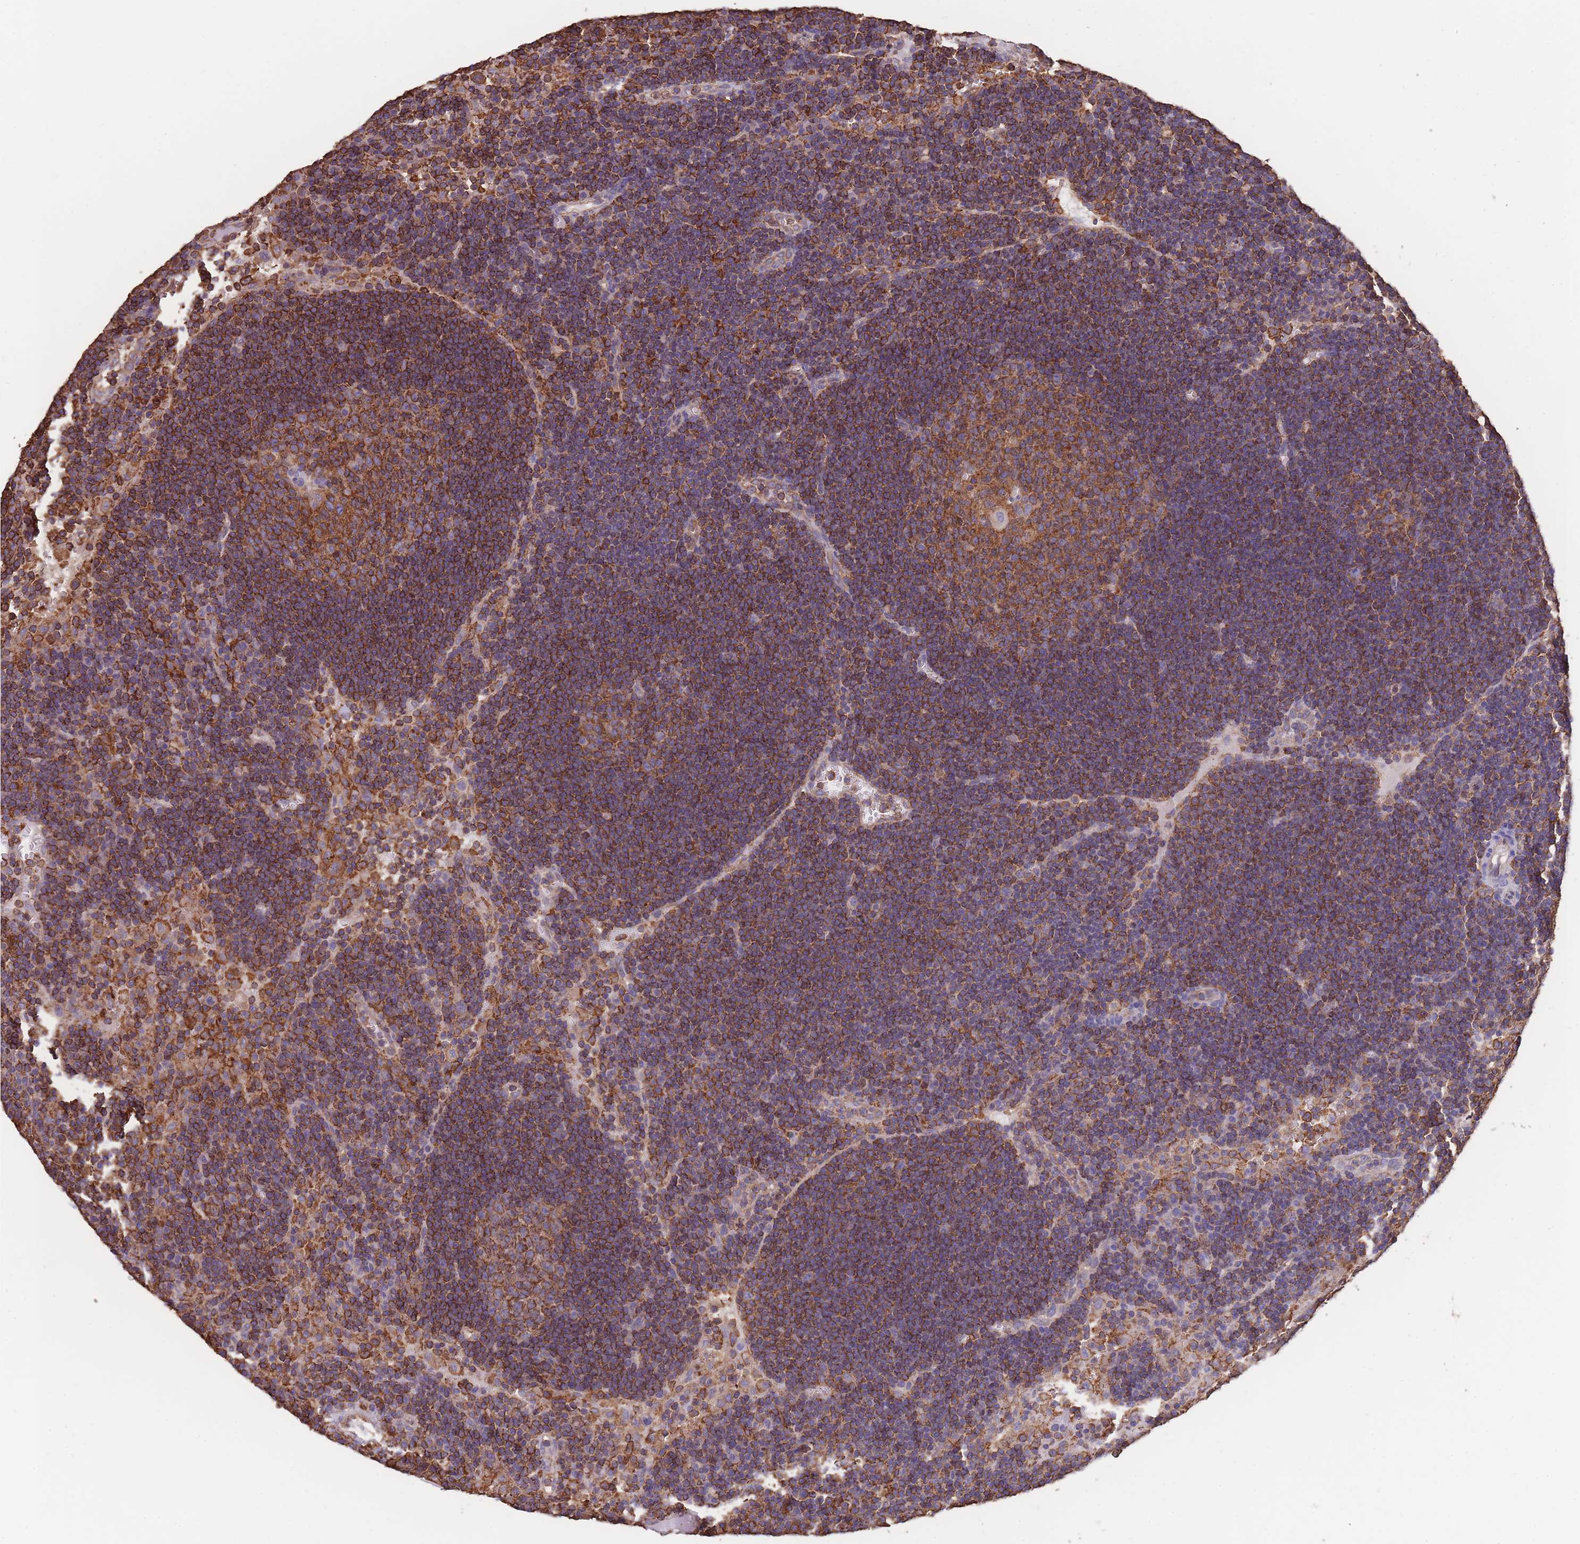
{"staining": {"intensity": "strong", "quantity": ">75%", "location": "cytoplasmic/membranous"}, "tissue": "lymph node", "cell_type": "Germinal center cells", "image_type": "normal", "snomed": [{"axis": "morphology", "description": "Normal tissue, NOS"}, {"axis": "topography", "description": "Lymph node"}], "caption": "Immunohistochemistry micrograph of normal lymph node: lymph node stained using immunohistochemistry exhibits high levels of strong protein expression localized specifically in the cytoplasmic/membranous of germinal center cells, appearing as a cytoplasmic/membranous brown color.", "gene": "LRRN4CL", "patient": {"sex": "male", "age": 62}}